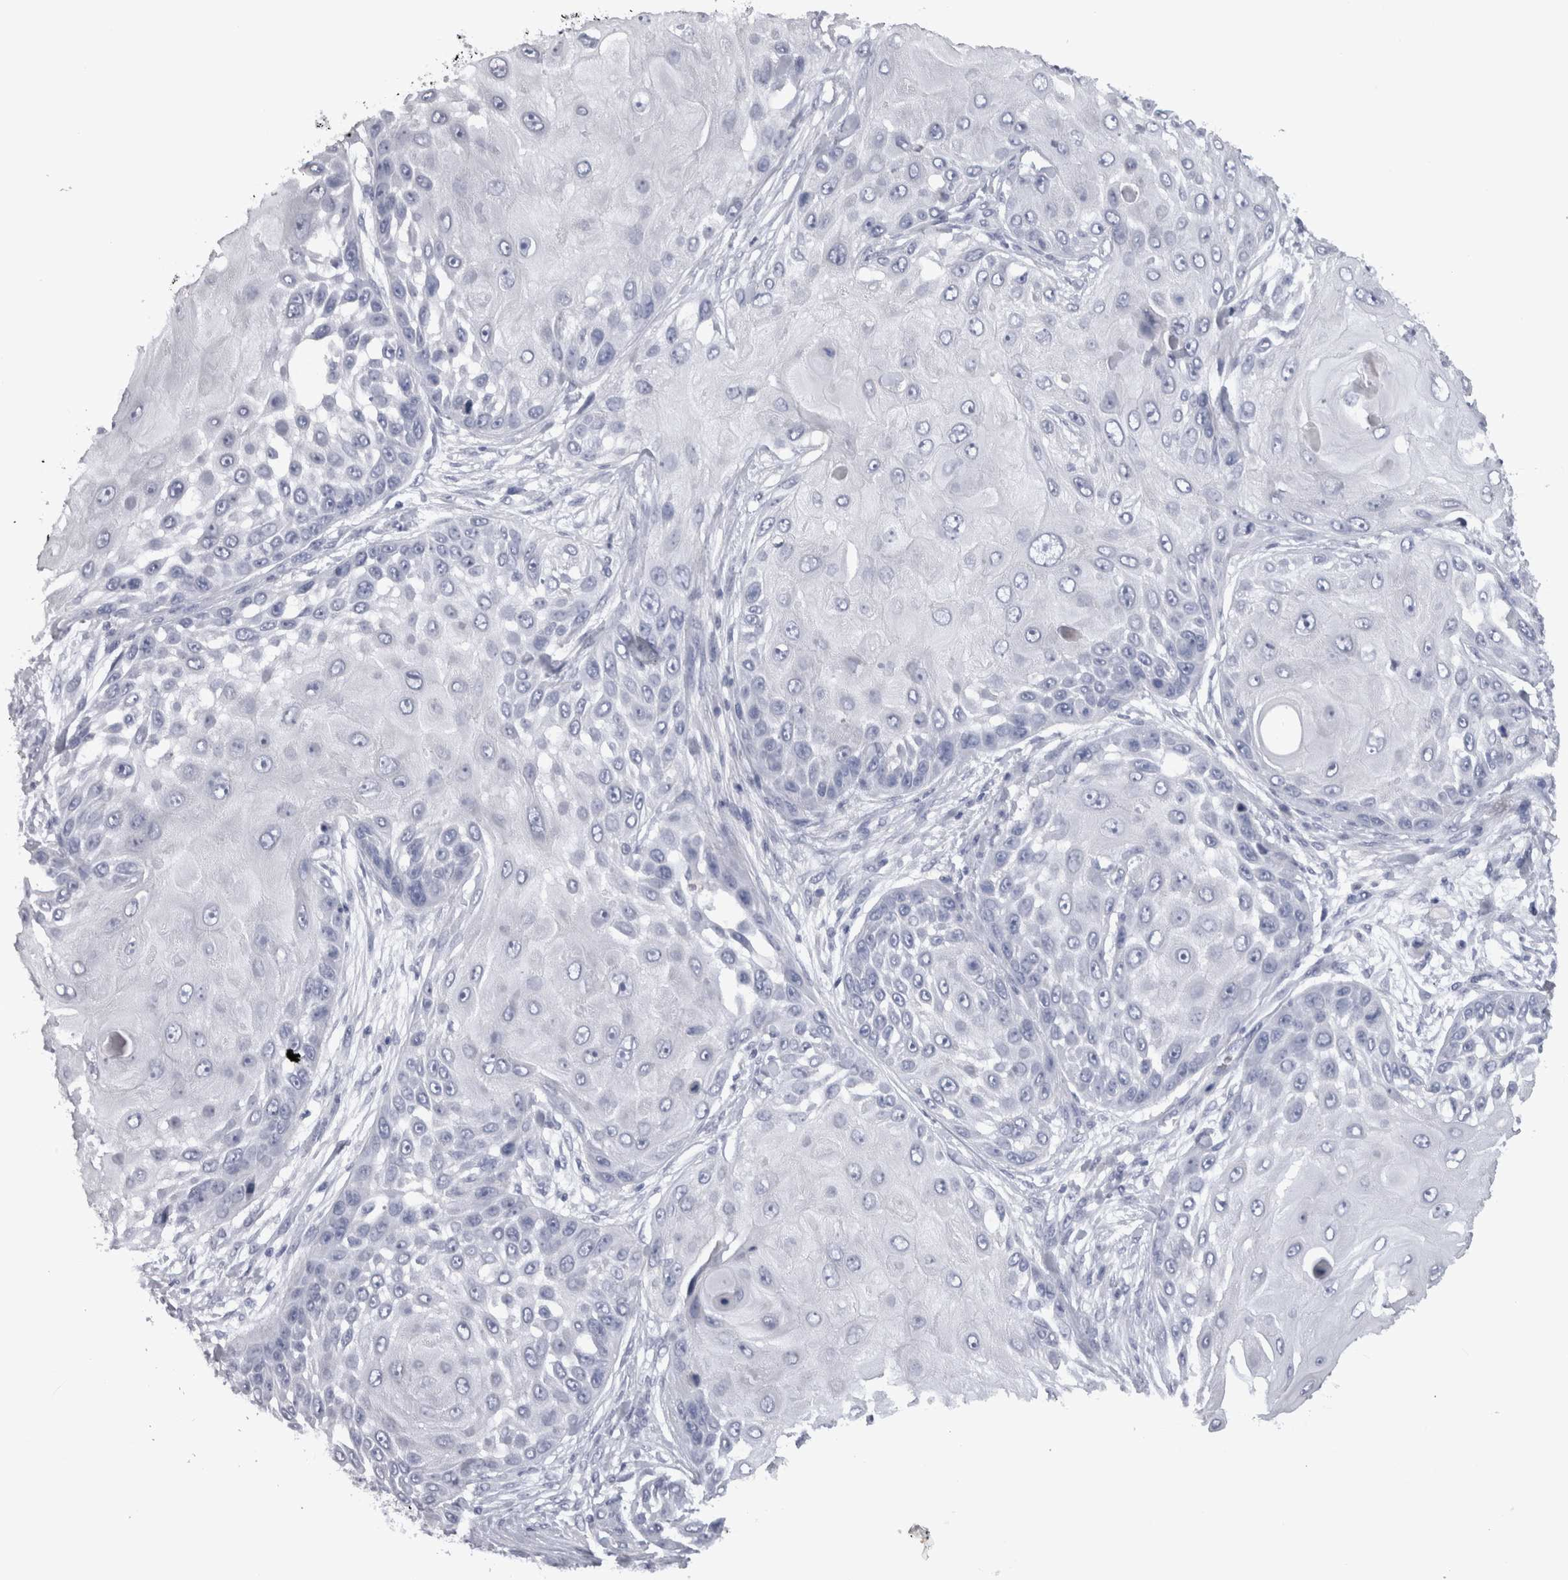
{"staining": {"intensity": "negative", "quantity": "none", "location": "none"}, "tissue": "skin cancer", "cell_type": "Tumor cells", "image_type": "cancer", "snomed": [{"axis": "morphology", "description": "Squamous cell carcinoma, NOS"}, {"axis": "topography", "description": "Skin"}], "caption": "IHC image of skin cancer stained for a protein (brown), which shows no expression in tumor cells.", "gene": "ADAM2", "patient": {"sex": "female", "age": 44}}